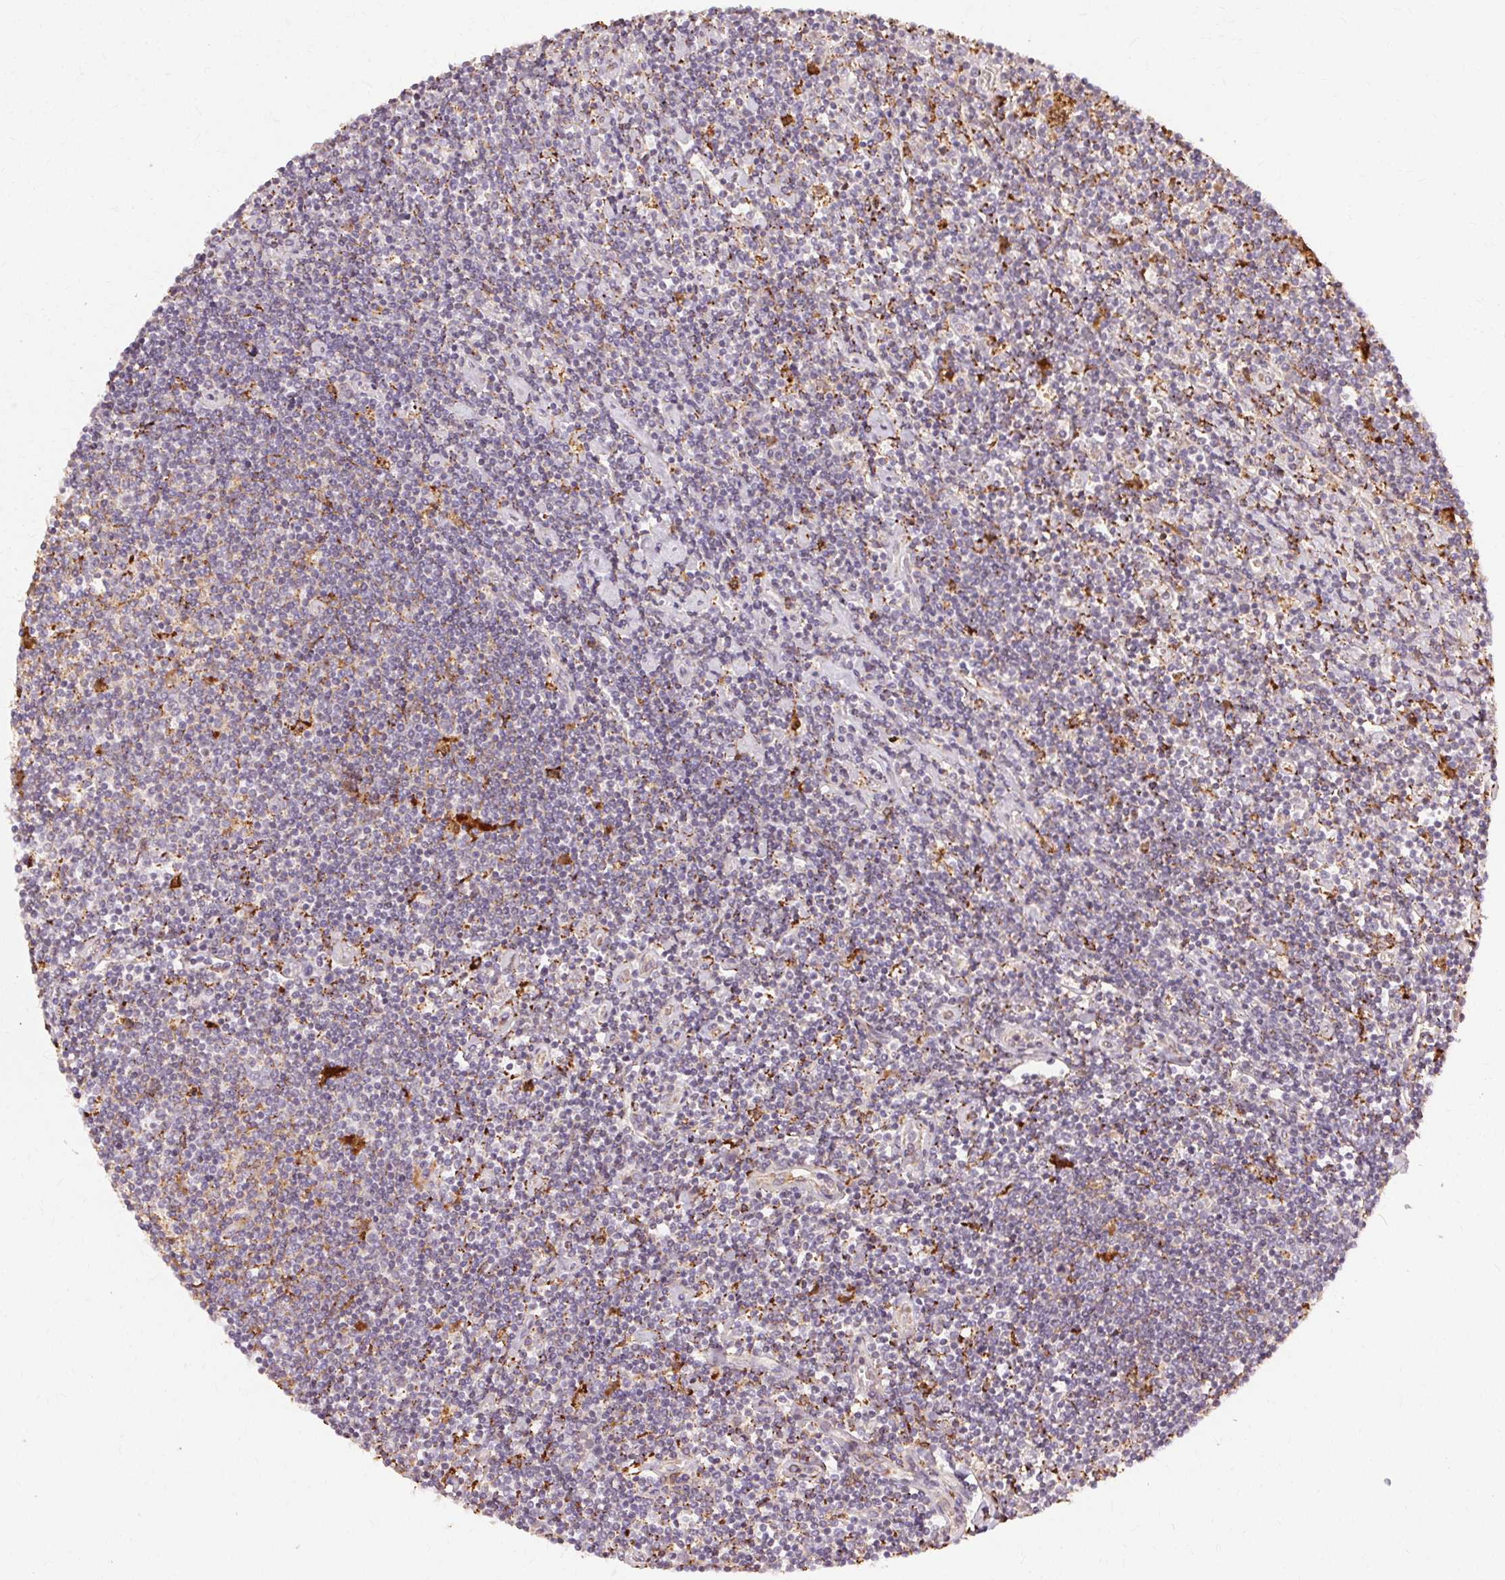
{"staining": {"intensity": "negative", "quantity": "none", "location": "none"}, "tissue": "lymphoma", "cell_type": "Tumor cells", "image_type": "cancer", "snomed": [{"axis": "morphology", "description": "Hodgkin's disease, NOS"}, {"axis": "topography", "description": "Lymph node"}], "caption": "Hodgkin's disease stained for a protein using IHC demonstrates no positivity tumor cells.", "gene": "REP15", "patient": {"sex": "male", "age": 40}}